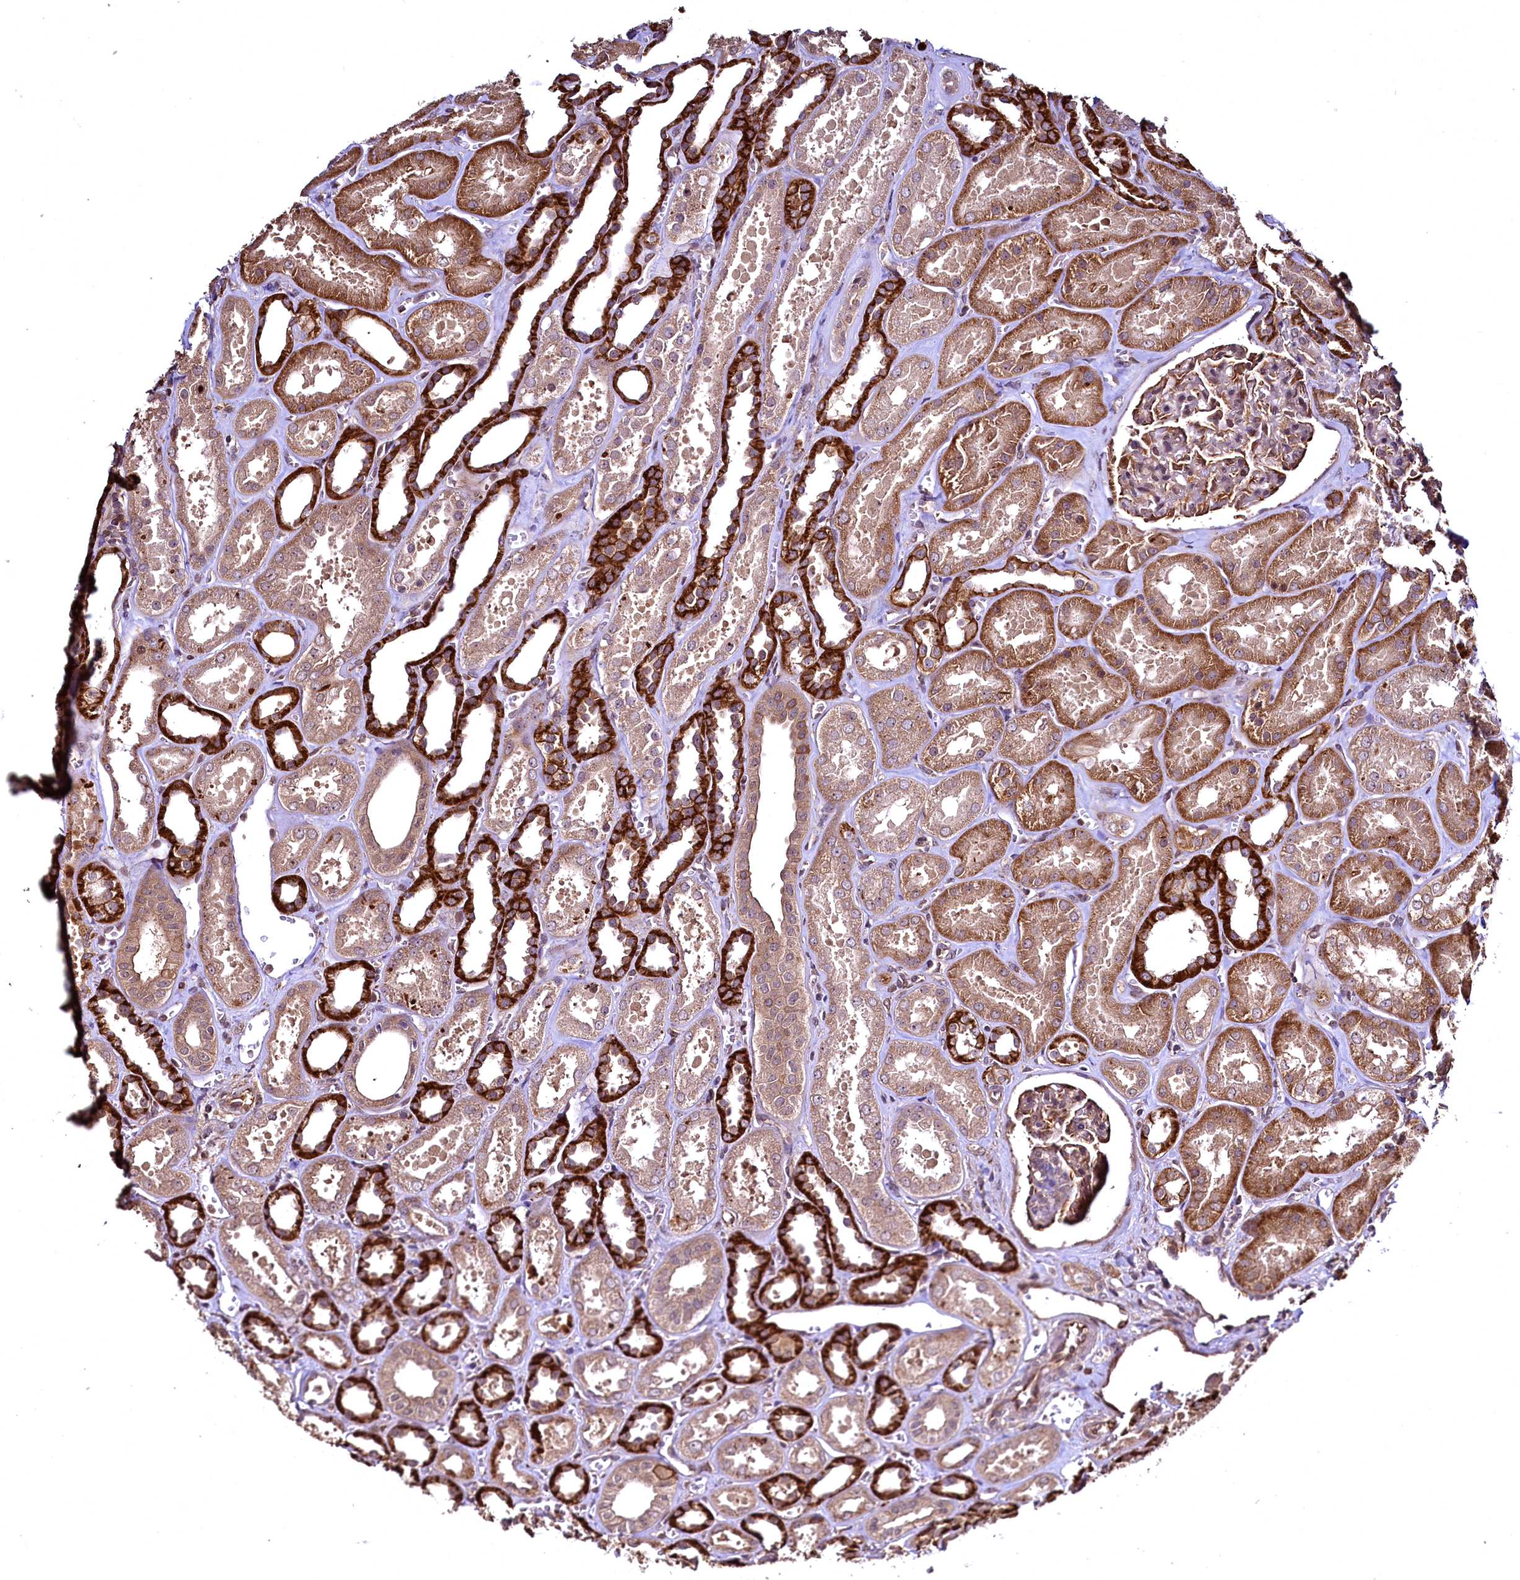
{"staining": {"intensity": "moderate", "quantity": "25%-75%", "location": "cytoplasmic/membranous"}, "tissue": "kidney", "cell_type": "Cells in glomeruli", "image_type": "normal", "snomed": [{"axis": "morphology", "description": "Normal tissue, NOS"}, {"axis": "morphology", "description": "Adenocarcinoma, NOS"}, {"axis": "topography", "description": "Kidney"}], "caption": "Moderate cytoplasmic/membranous positivity for a protein is identified in about 25%-75% of cells in glomeruli of benign kidney using immunohistochemistry.", "gene": "TBCEL", "patient": {"sex": "female", "age": 68}}